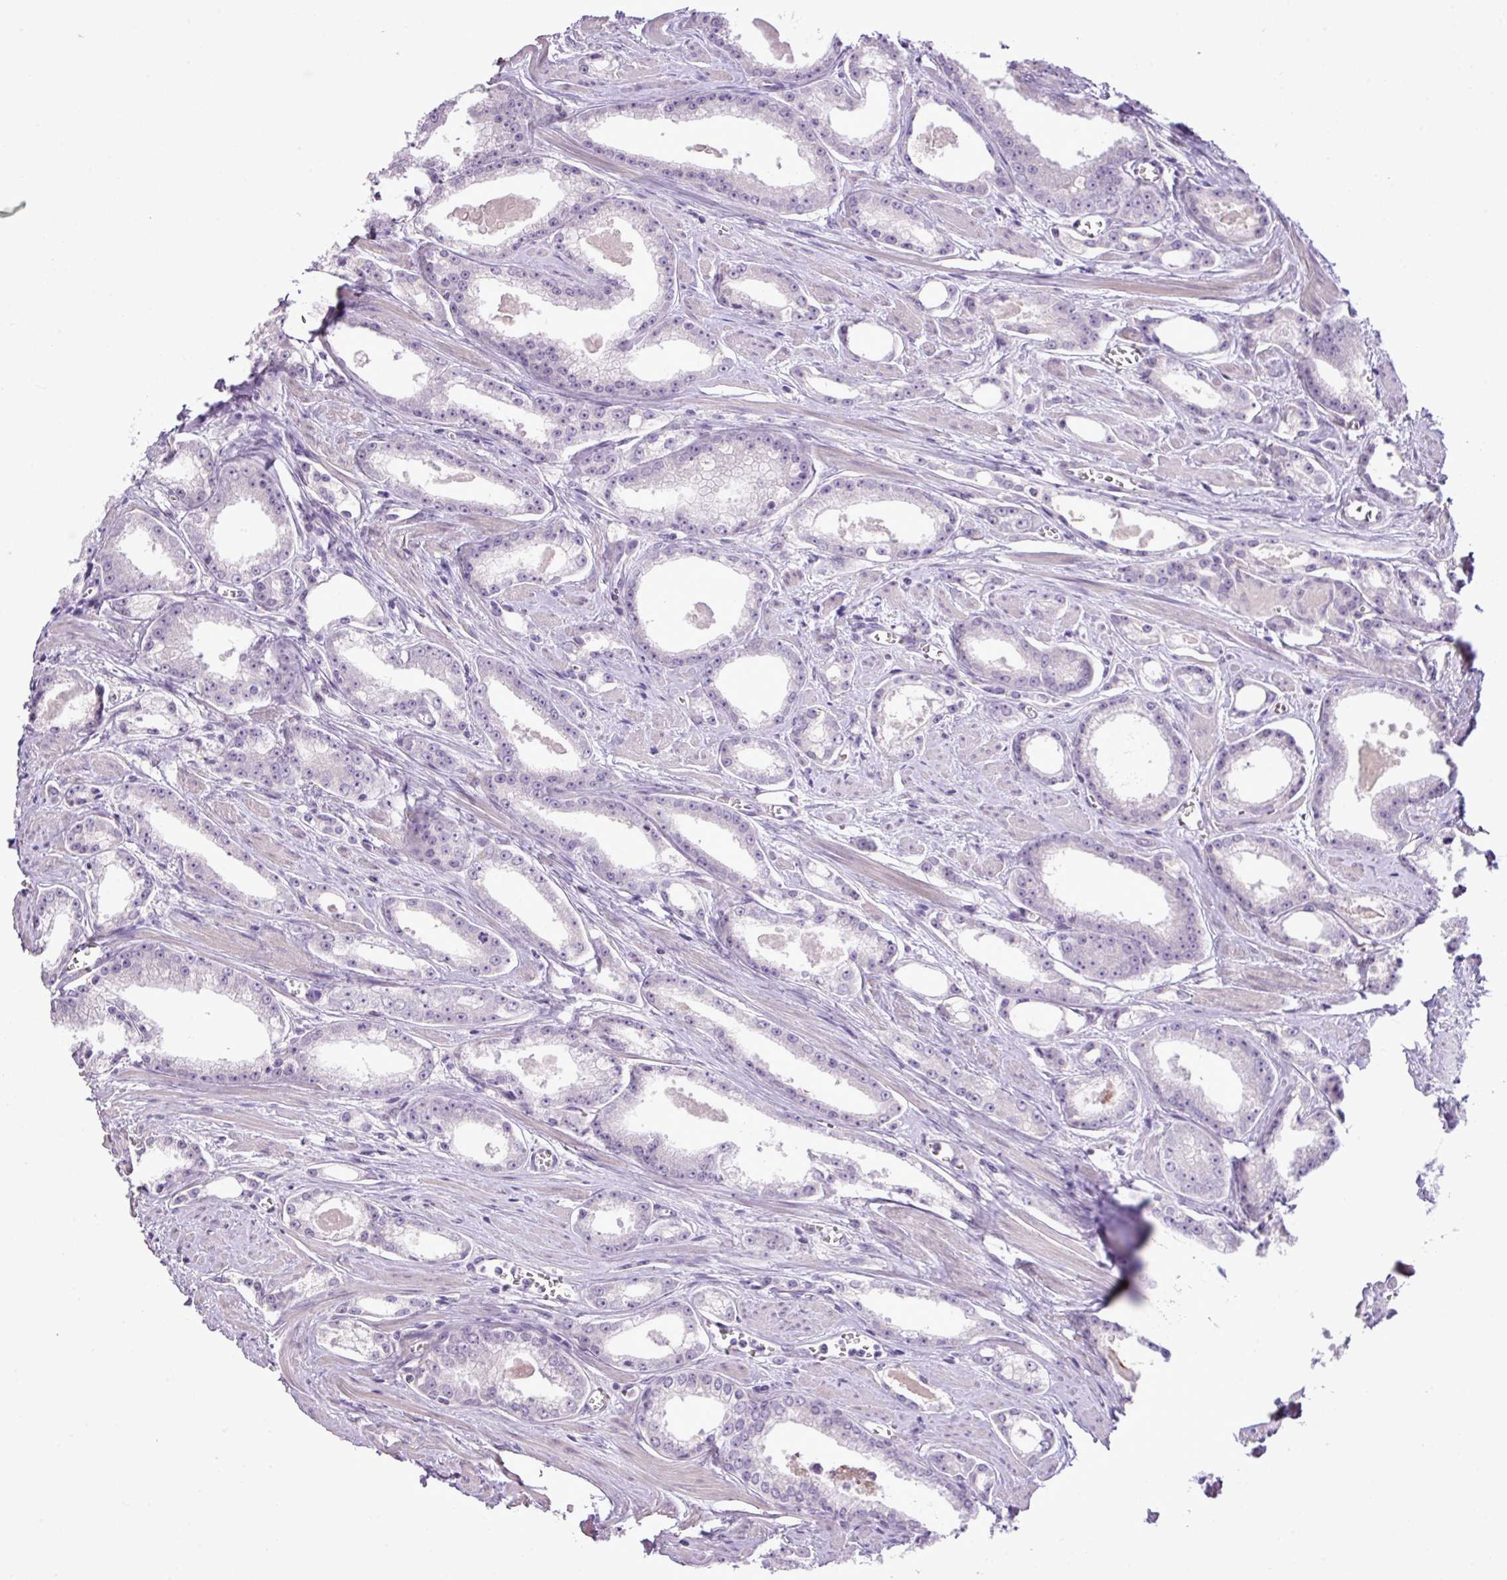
{"staining": {"intensity": "negative", "quantity": "none", "location": "none"}, "tissue": "prostate cancer", "cell_type": "Tumor cells", "image_type": "cancer", "snomed": [{"axis": "morphology", "description": "Adenocarcinoma, Low grade"}, {"axis": "topography", "description": "Prostate and seminal vesicle, NOS"}], "caption": "Human low-grade adenocarcinoma (prostate) stained for a protein using IHC exhibits no positivity in tumor cells.", "gene": "DNAJB13", "patient": {"sex": "male", "age": 60}}